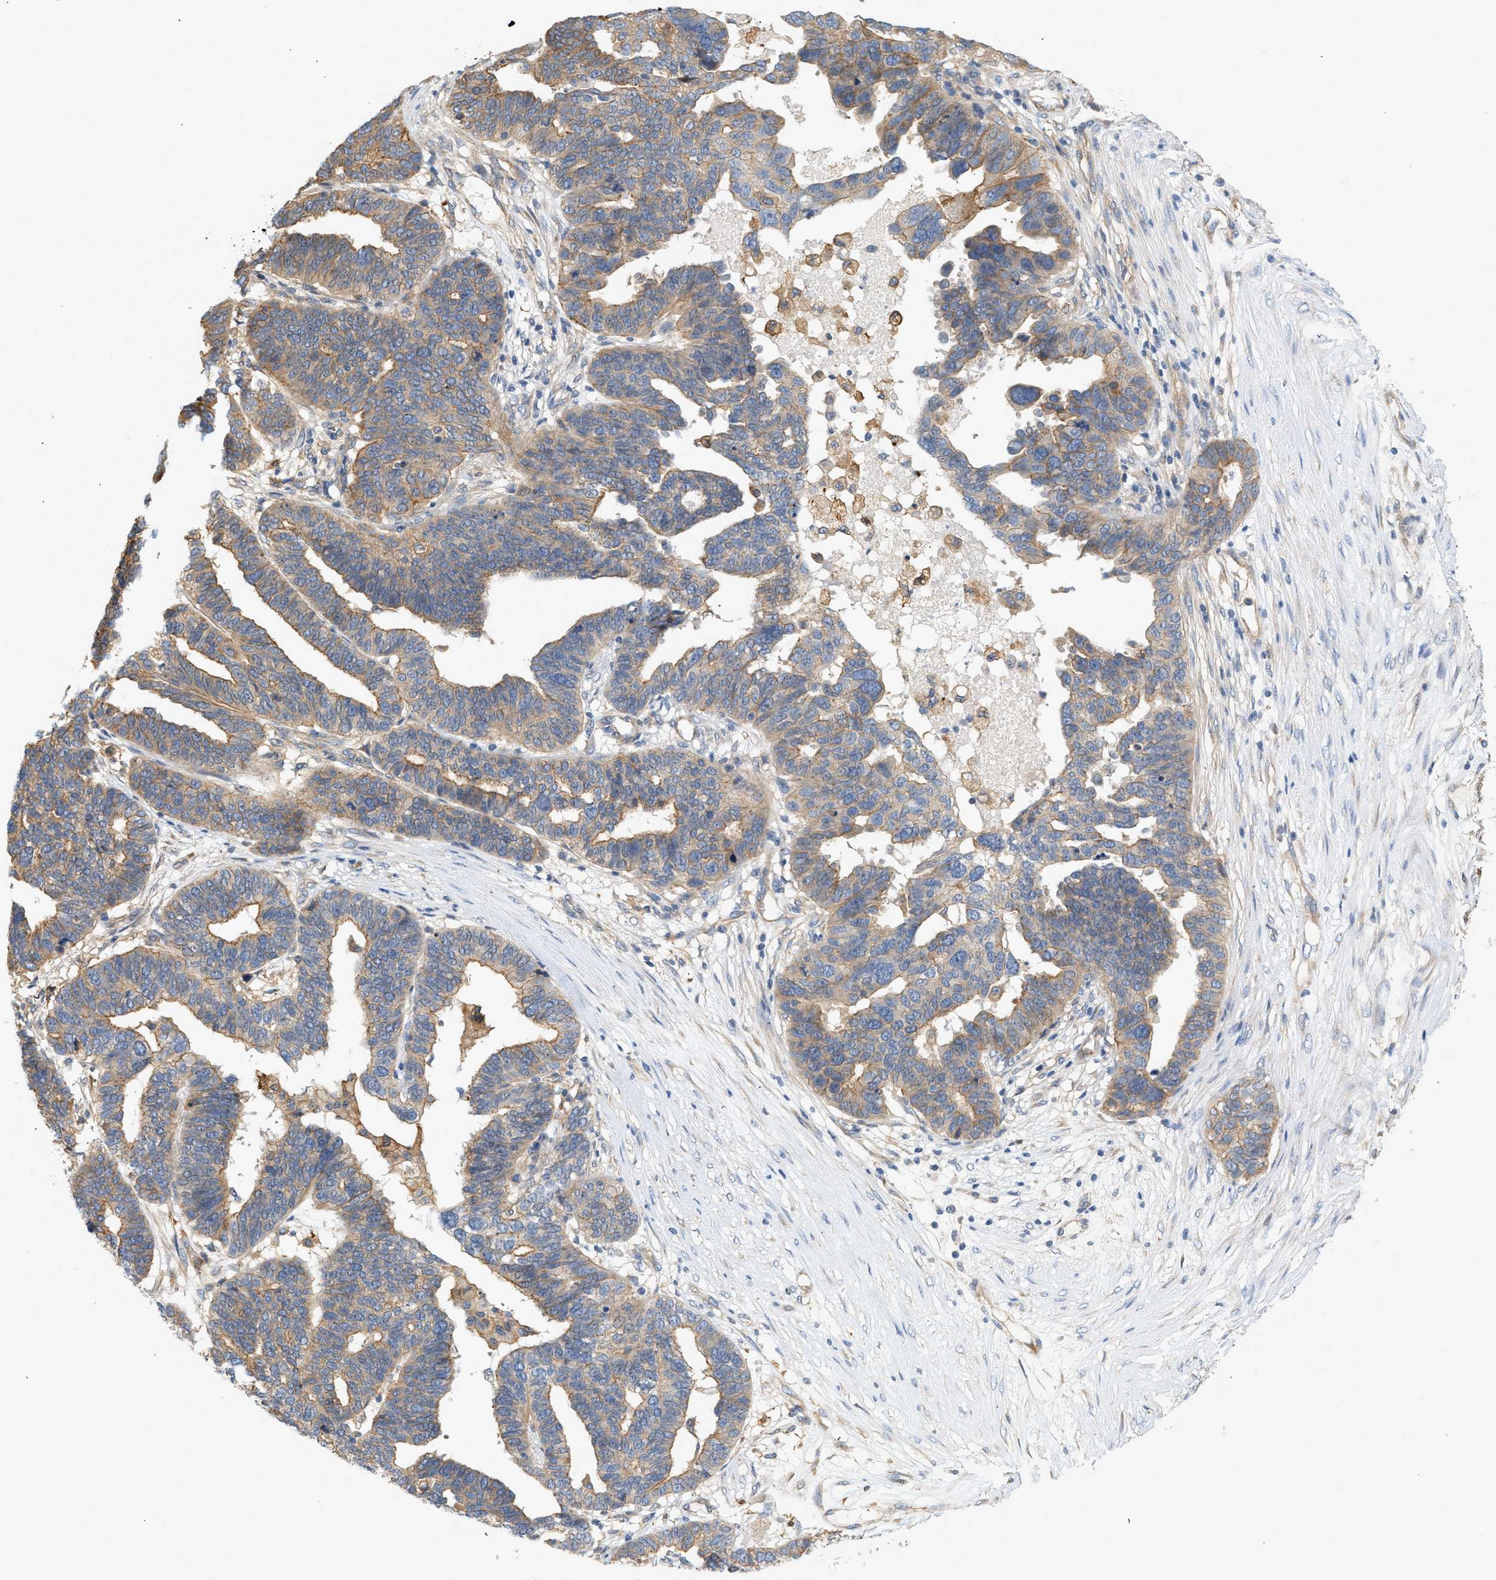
{"staining": {"intensity": "moderate", "quantity": ">75%", "location": "cytoplasmic/membranous"}, "tissue": "ovarian cancer", "cell_type": "Tumor cells", "image_type": "cancer", "snomed": [{"axis": "morphology", "description": "Cystadenocarcinoma, serous, NOS"}, {"axis": "topography", "description": "Ovary"}], "caption": "Moderate cytoplasmic/membranous expression for a protein is appreciated in about >75% of tumor cells of ovarian serous cystadenocarcinoma using IHC.", "gene": "CTXN1", "patient": {"sex": "female", "age": 59}}